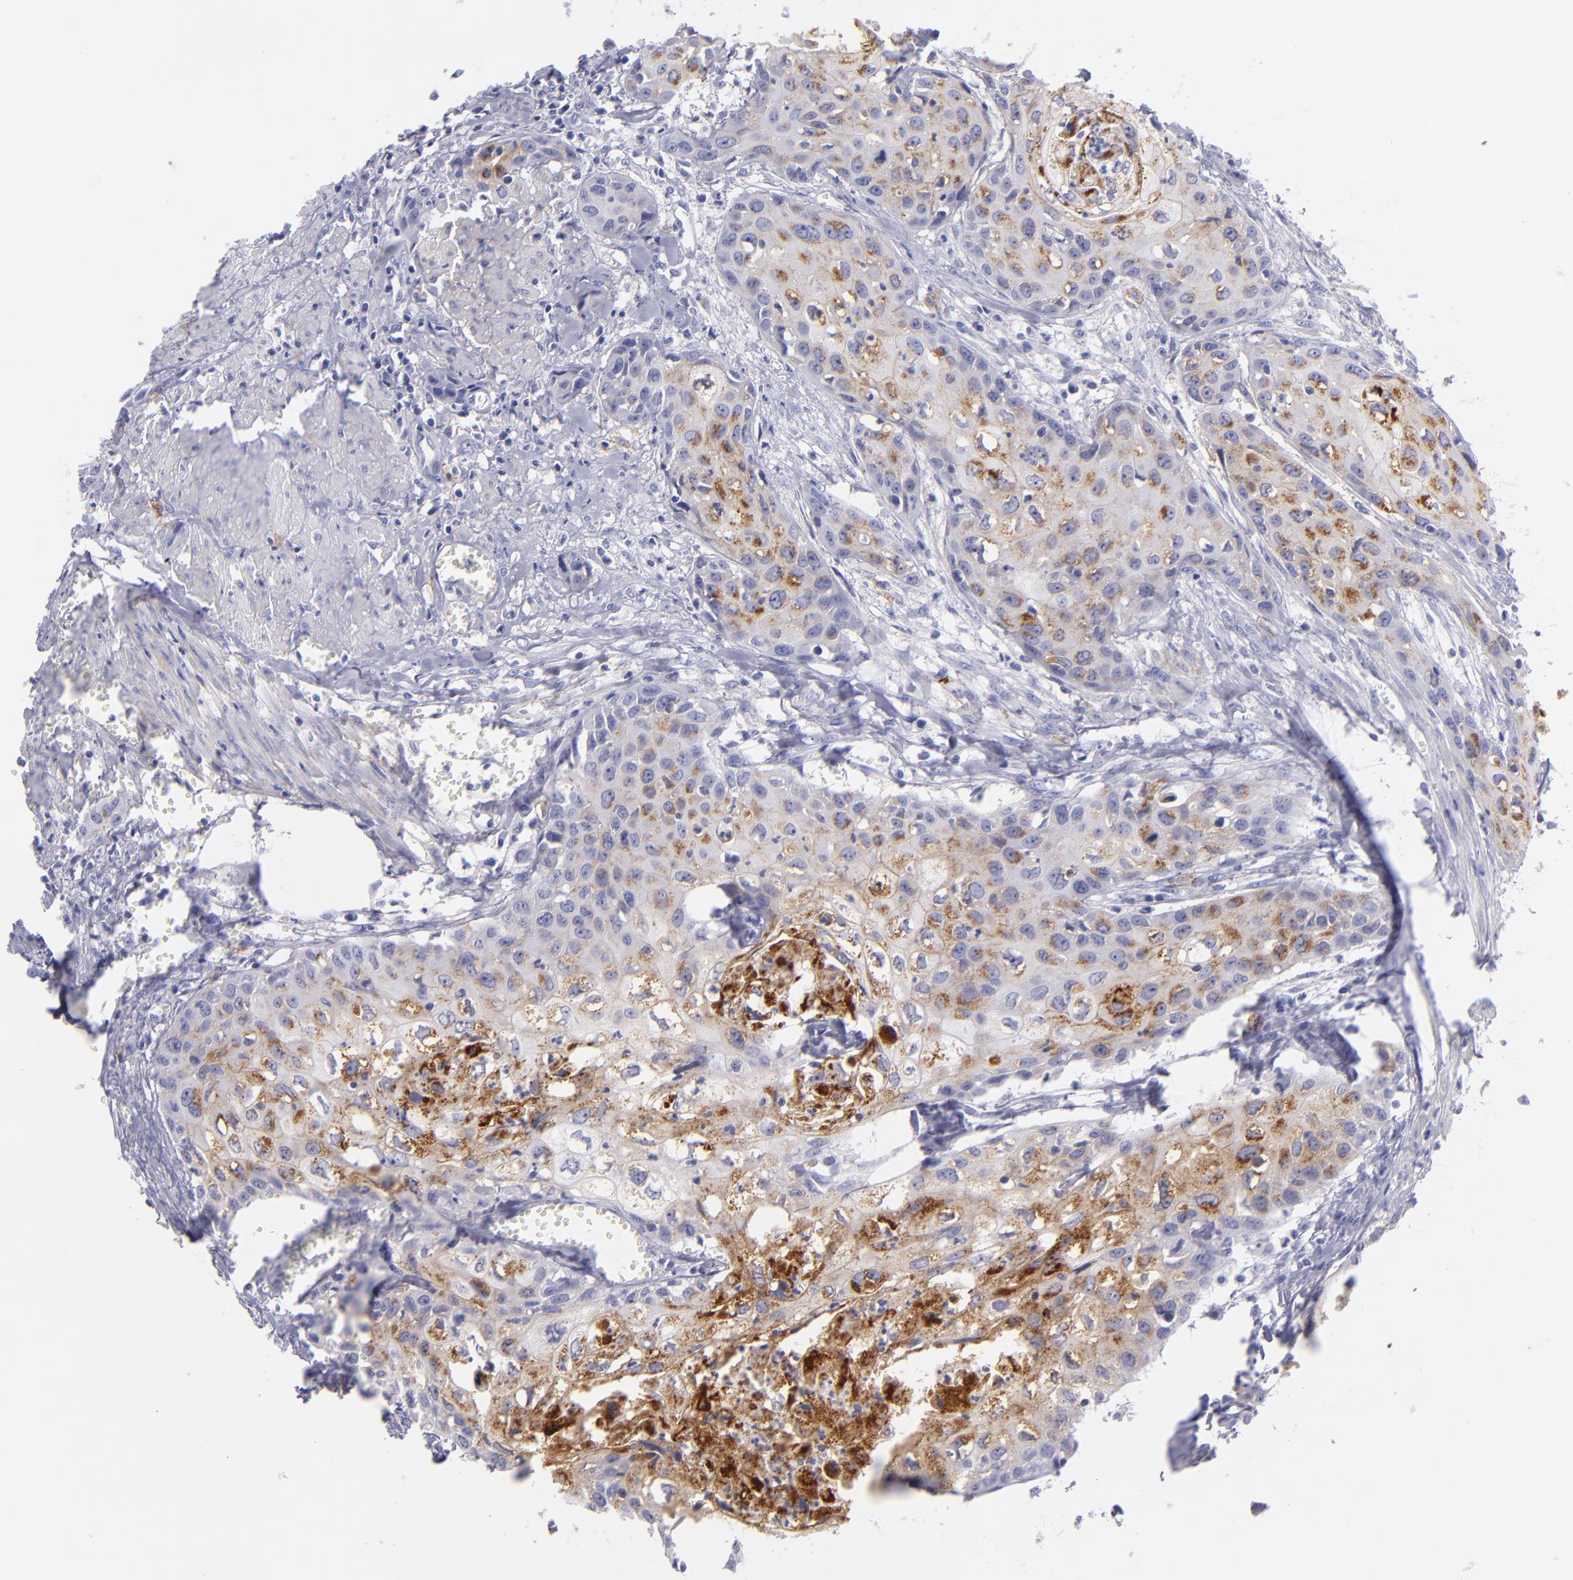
{"staining": {"intensity": "moderate", "quantity": "25%-75%", "location": "cytoplasmic/membranous"}, "tissue": "urothelial cancer", "cell_type": "Tumor cells", "image_type": "cancer", "snomed": [{"axis": "morphology", "description": "Urothelial carcinoma, High grade"}, {"axis": "topography", "description": "Urinary bladder"}], "caption": "A high-resolution histopathology image shows immunohistochemistry staining of urothelial cancer, which displays moderate cytoplasmic/membranous expression in about 25%-75% of tumor cells.", "gene": "CD82", "patient": {"sex": "male", "age": 54}}